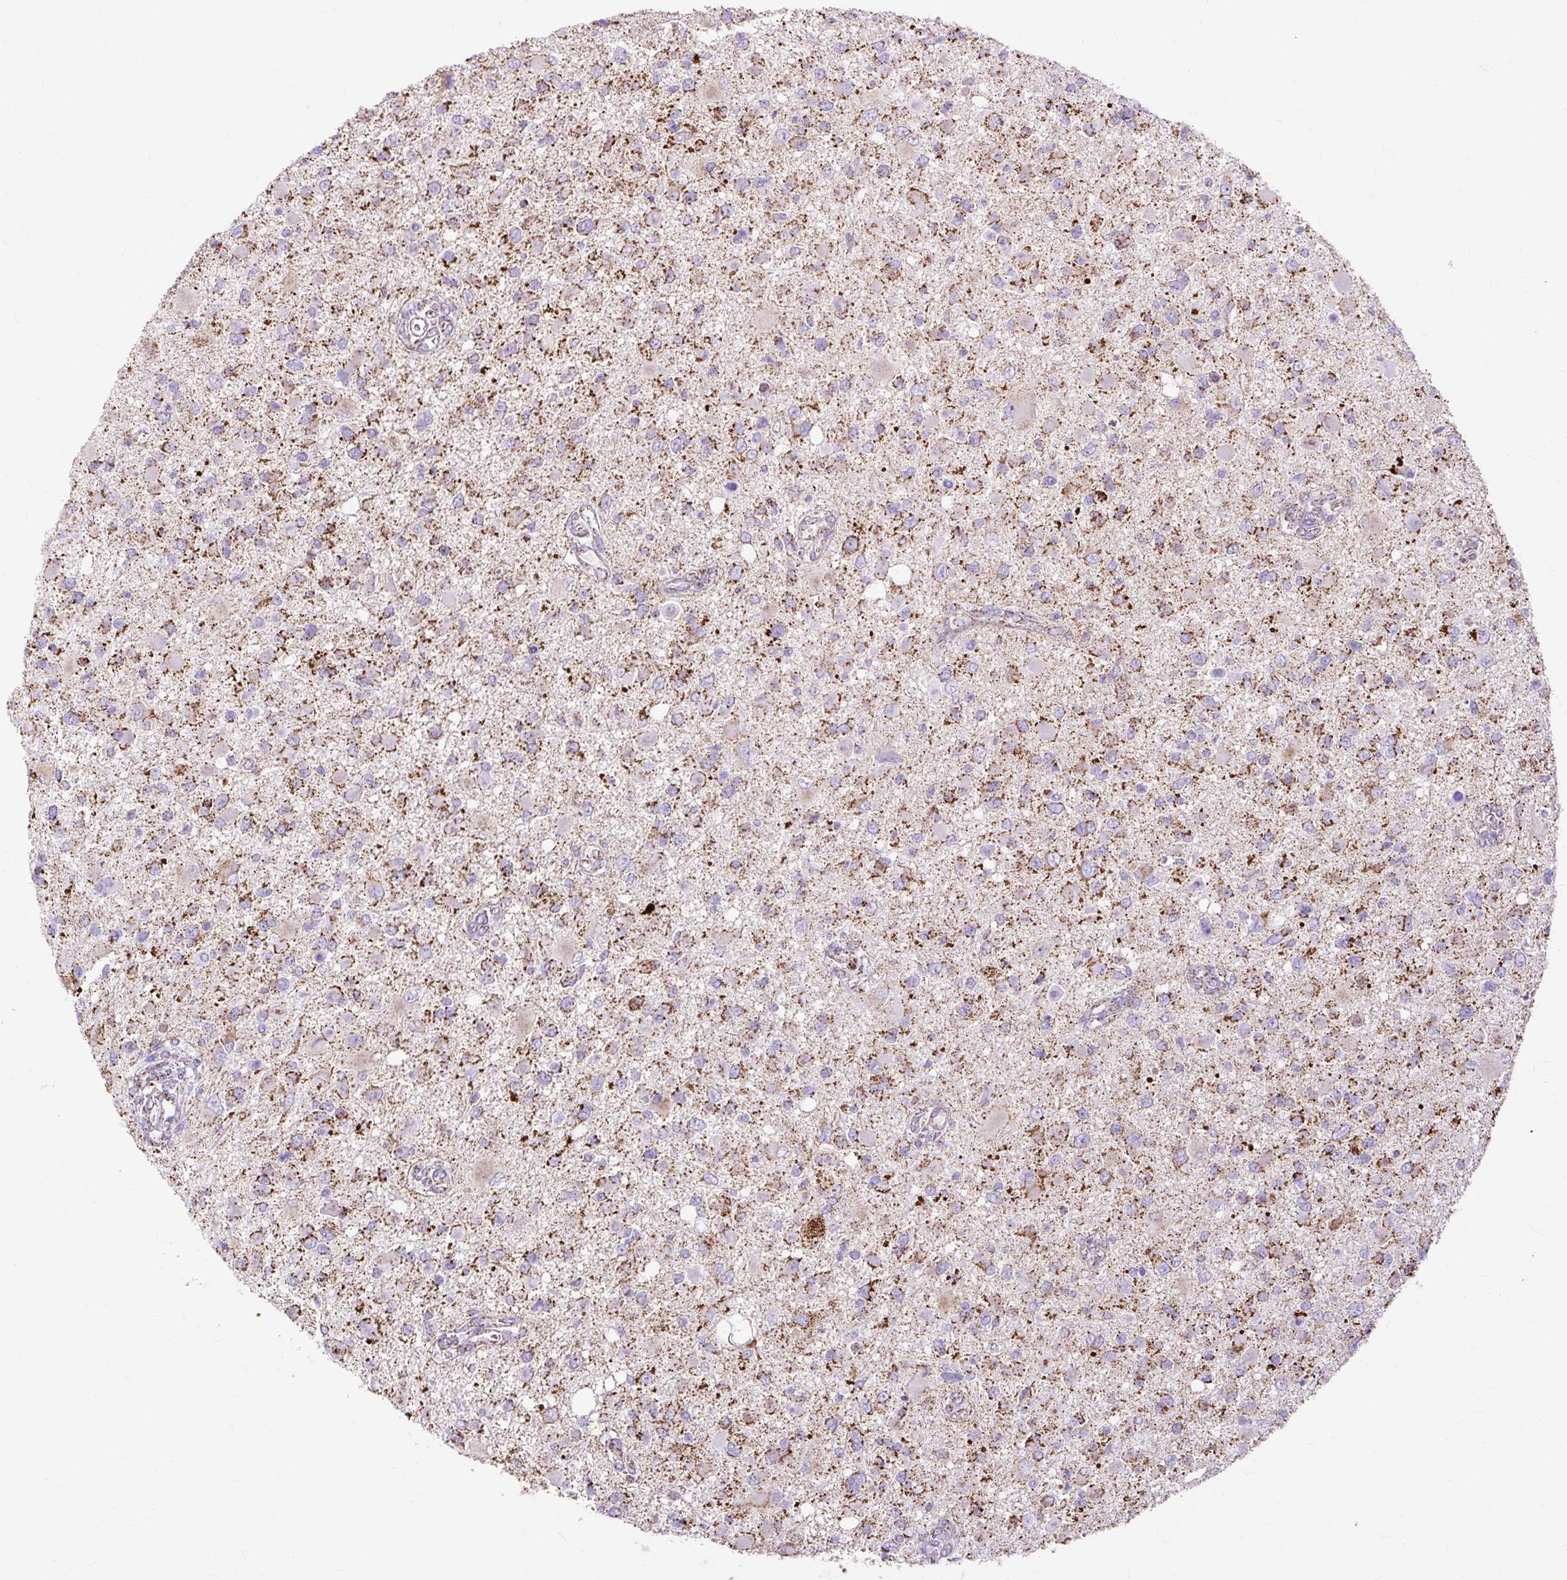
{"staining": {"intensity": "strong", "quantity": "25%-75%", "location": "cytoplasmic/membranous"}, "tissue": "glioma", "cell_type": "Tumor cells", "image_type": "cancer", "snomed": [{"axis": "morphology", "description": "Glioma, malignant, High grade"}, {"axis": "topography", "description": "Brain"}], "caption": "Immunohistochemistry staining of glioma, which demonstrates high levels of strong cytoplasmic/membranous expression in about 25%-75% of tumor cells indicating strong cytoplasmic/membranous protein positivity. The staining was performed using DAB (3,3'-diaminobenzidine) (brown) for protein detection and nuclei were counterstained in hematoxylin (blue).", "gene": "DLAT", "patient": {"sex": "male", "age": 53}}